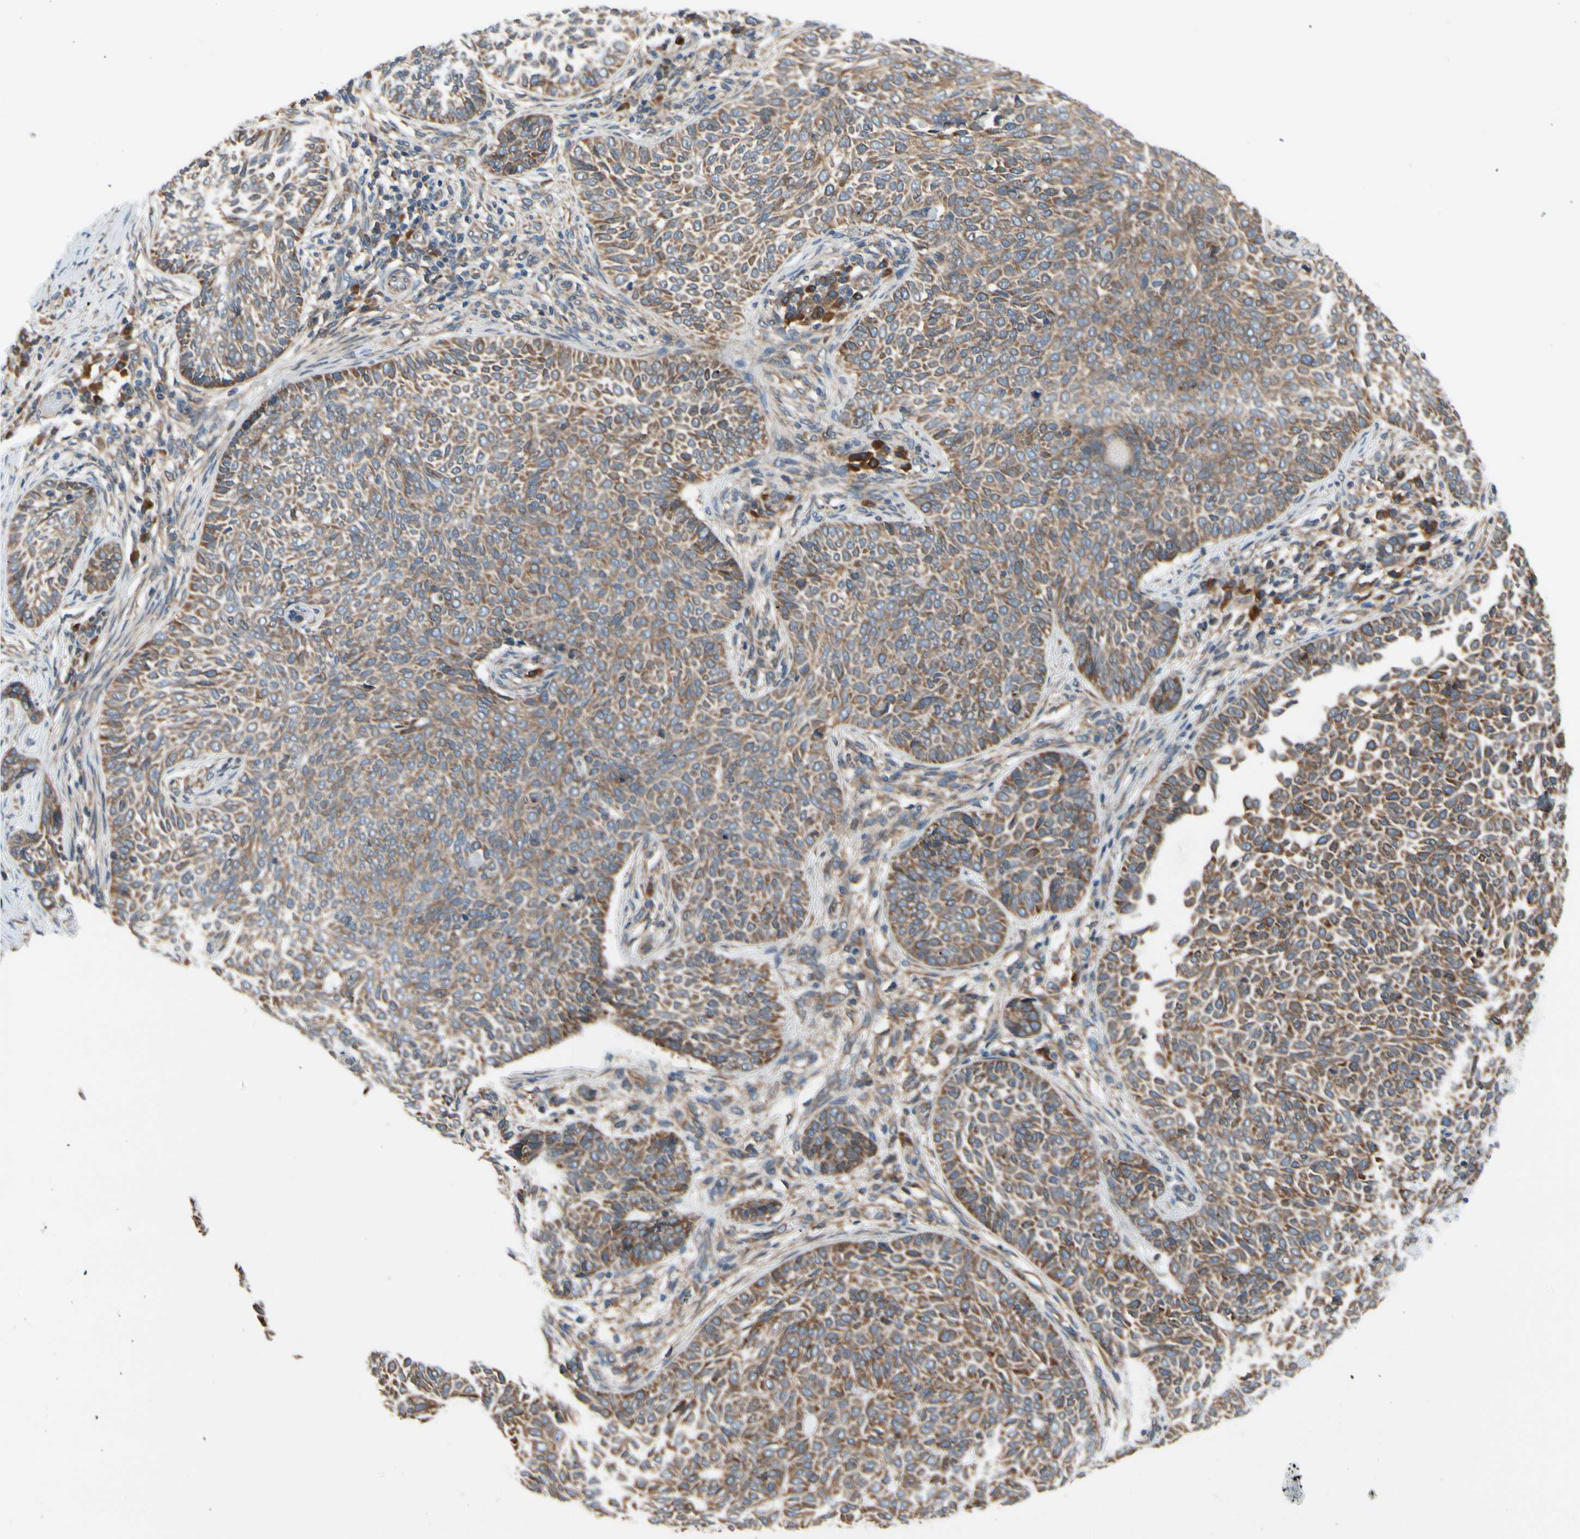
{"staining": {"intensity": "moderate", "quantity": ">75%", "location": "cytoplasmic/membranous"}, "tissue": "skin cancer", "cell_type": "Tumor cells", "image_type": "cancer", "snomed": [{"axis": "morphology", "description": "Basal cell carcinoma"}, {"axis": "topography", "description": "Skin"}], "caption": "This micrograph displays immunohistochemistry staining of skin cancer, with medium moderate cytoplasmic/membranous expression in about >75% of tumor cells.", "gene": "CLCC1", "patient": {"sex": "male", "age": 87}}